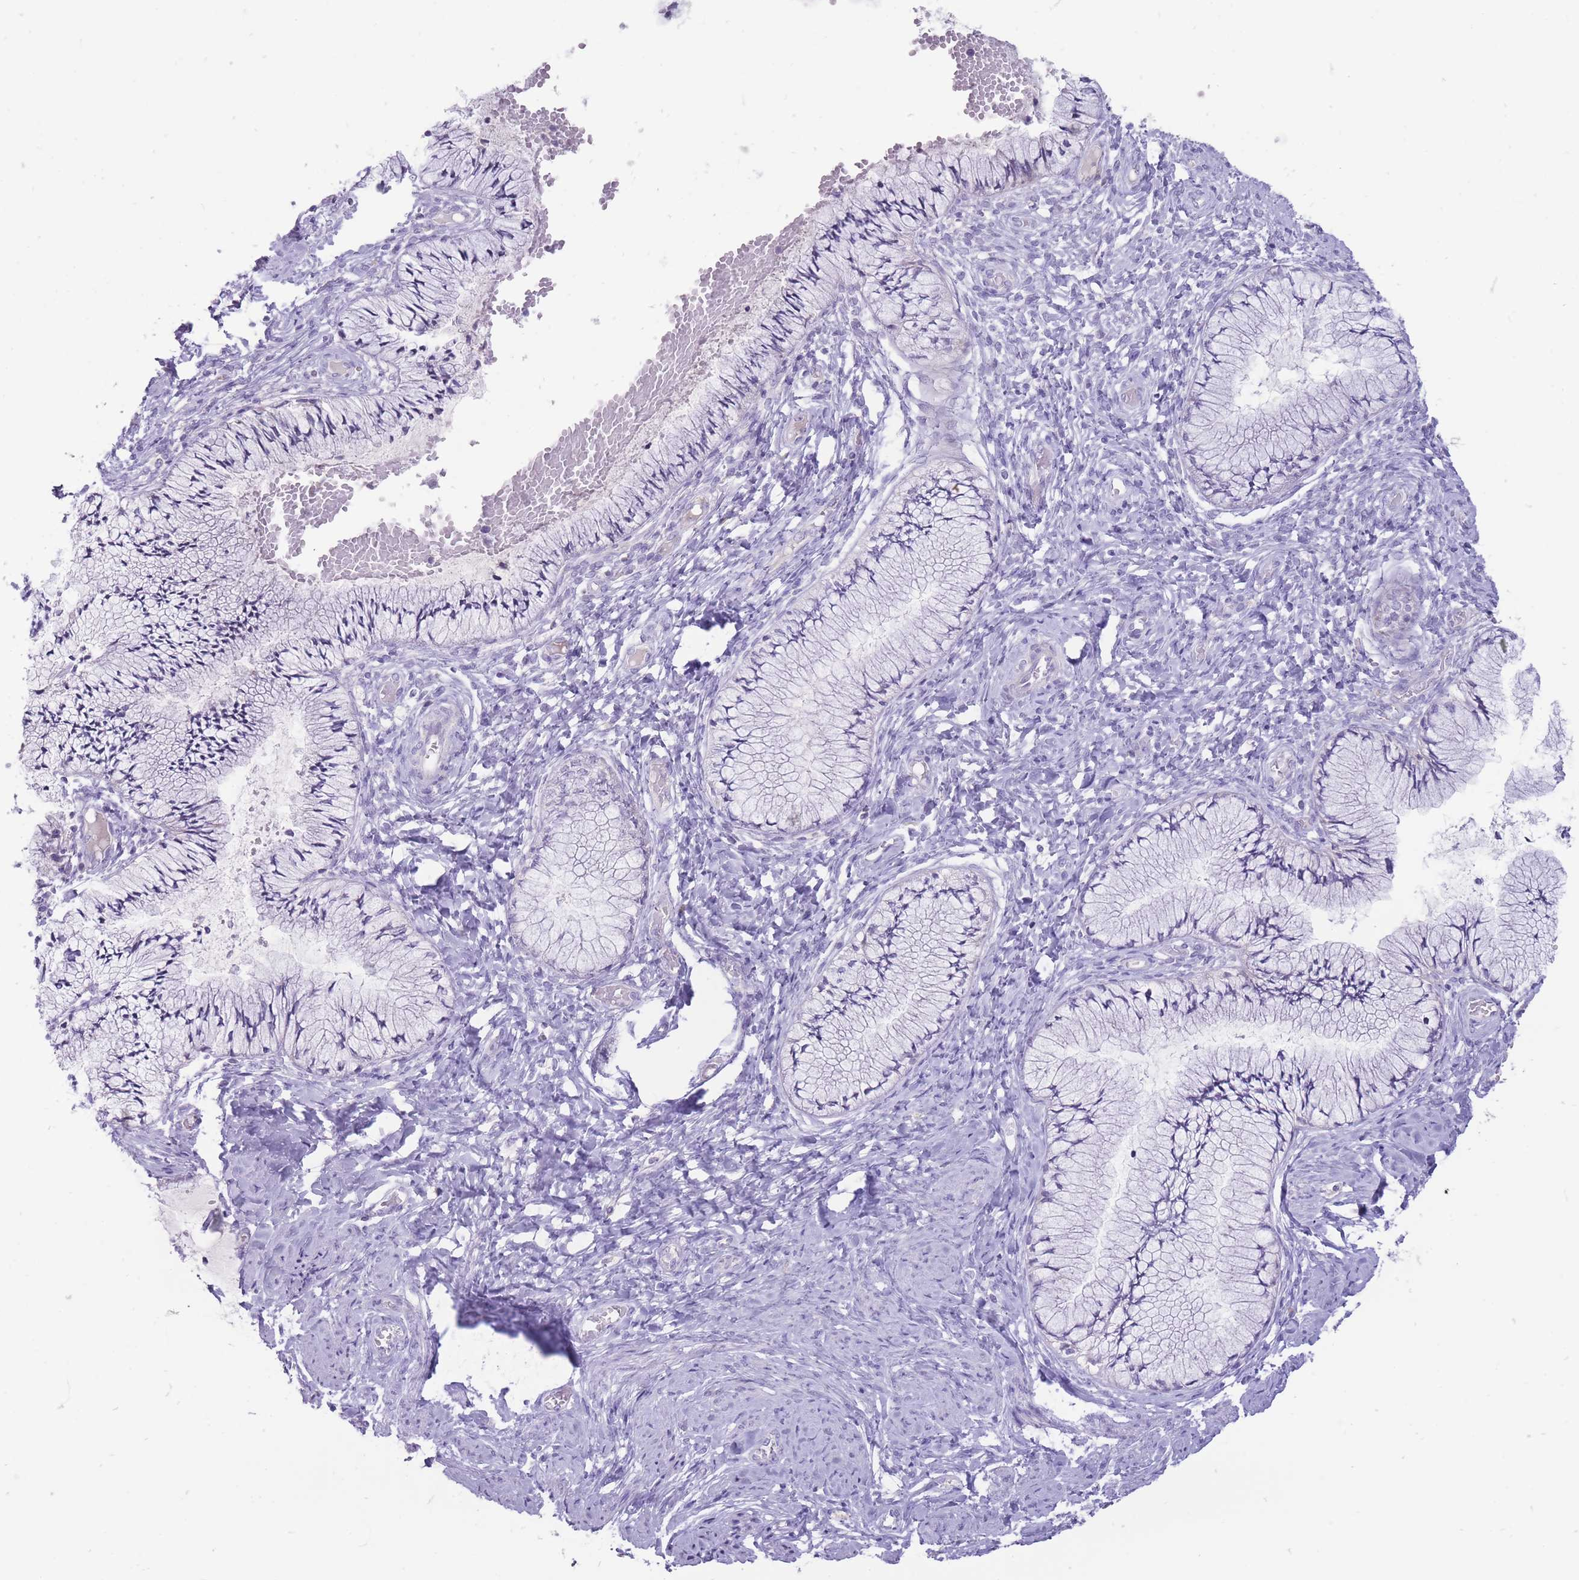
{"staining": {"intensity": "negative", "quantity": "none", "location": "none"}, "tissue": "cervix", "cell_type": "Glandular cells", "image_type": "normal", "snomed": [{"axis": "morphology", "description": "Normal tissue, NOS"}, {"axis": "topography", "description": "Cervix"}], "caption": "Glandular cells are negative for brown protein staining in normal cervix. (DAB immunohistochemistry (IHC) with hematoxylin counter stain).", "gene": "ERICH4", "patient": {"sex": "female", "age": 42}}